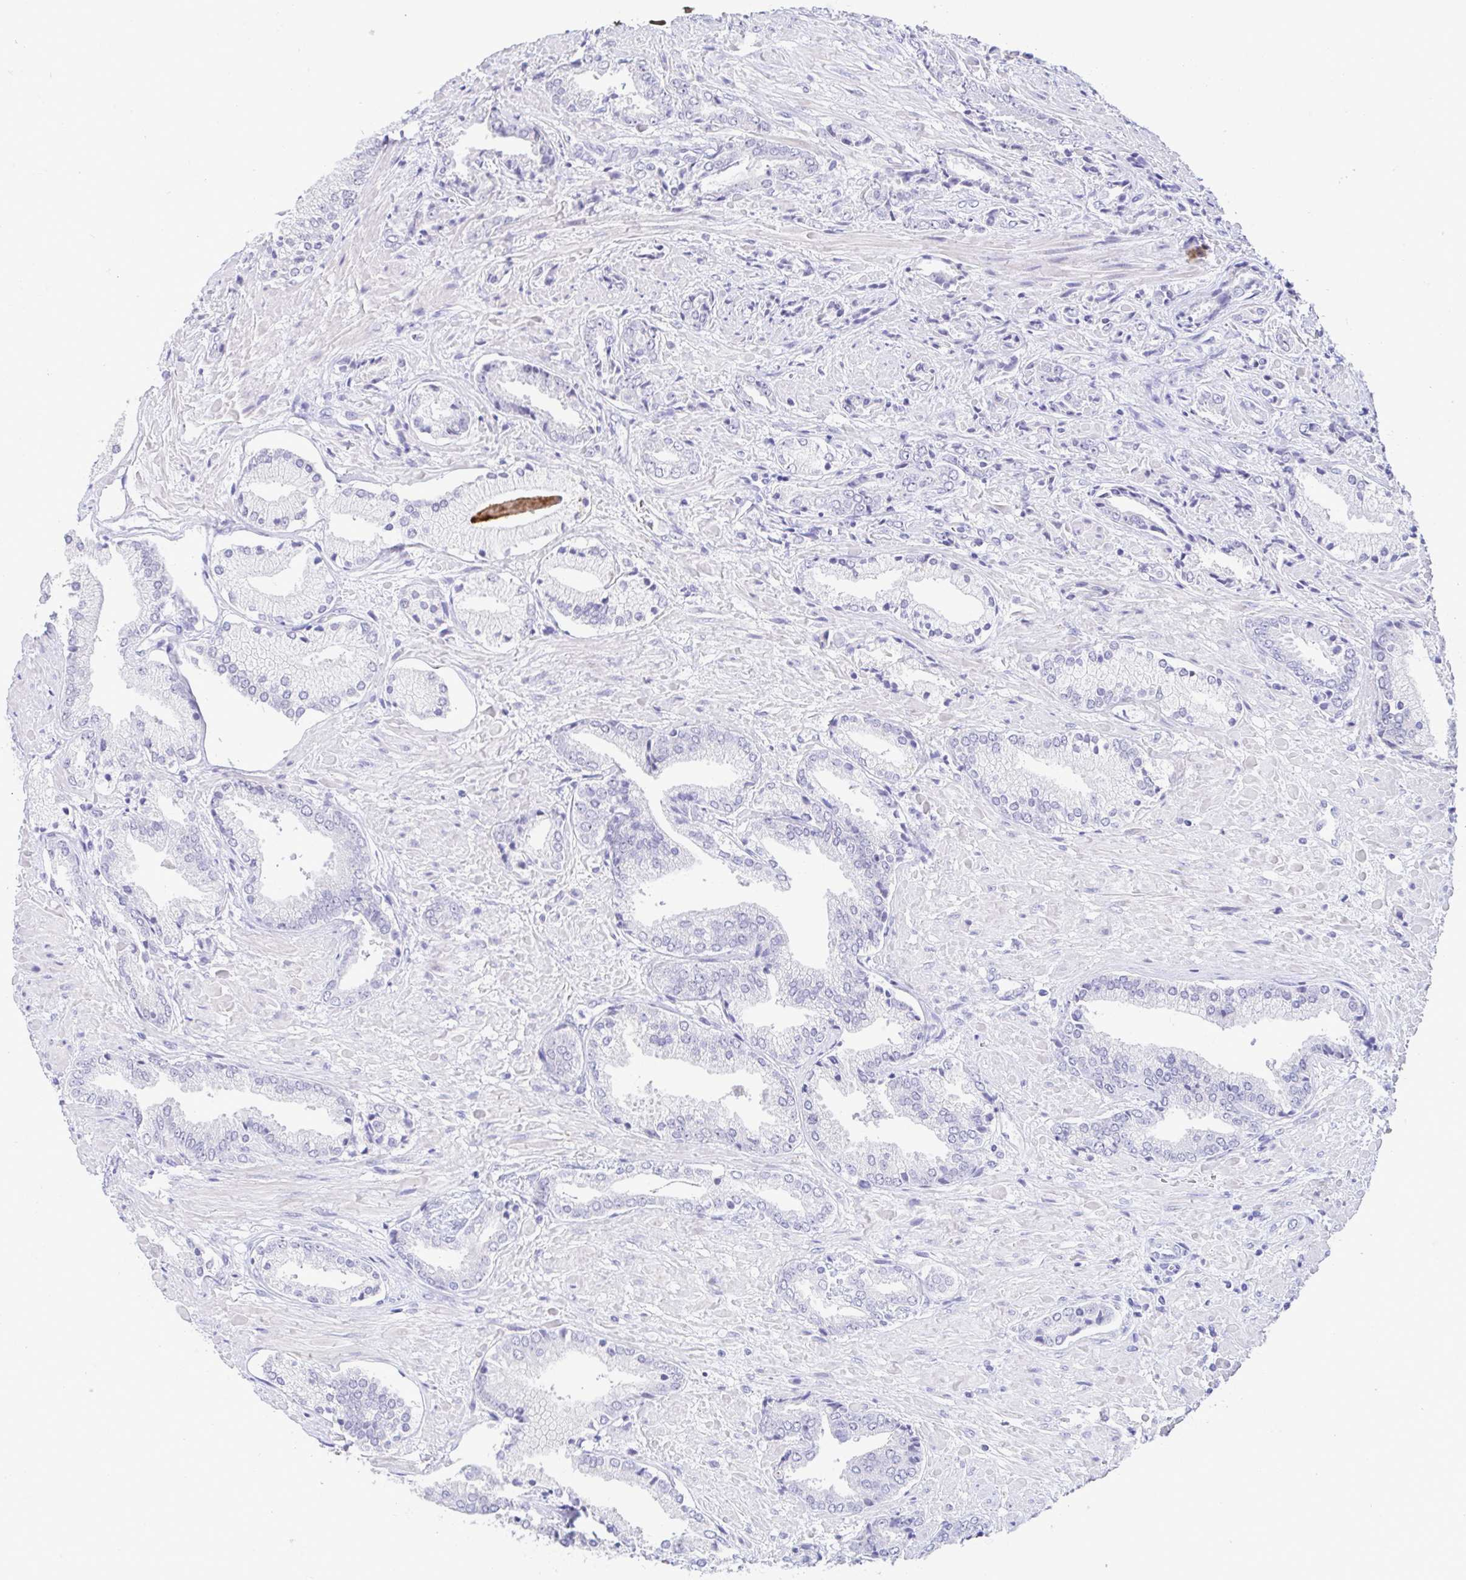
{"staining": {"intensity": "negative", "quantity": "none", "location": "none"}, "tissue": "prostate cancer", "cell_type": "Tumor cells", "image_type": "cancer", "snomed": [{"axis": "morphology", "description": "Adenocarcinoma, High grade"}, {"axis": "topography", "description": "Prostate"}], "caption": "A high-resolution micrograph shows immunohistochemistry staining of adenocarcinoma (high-grade) (prostate), which displays no significant staining in tumor cells.", "gene": "PERM1", "patient": {"sex": "male", "age": 56}}